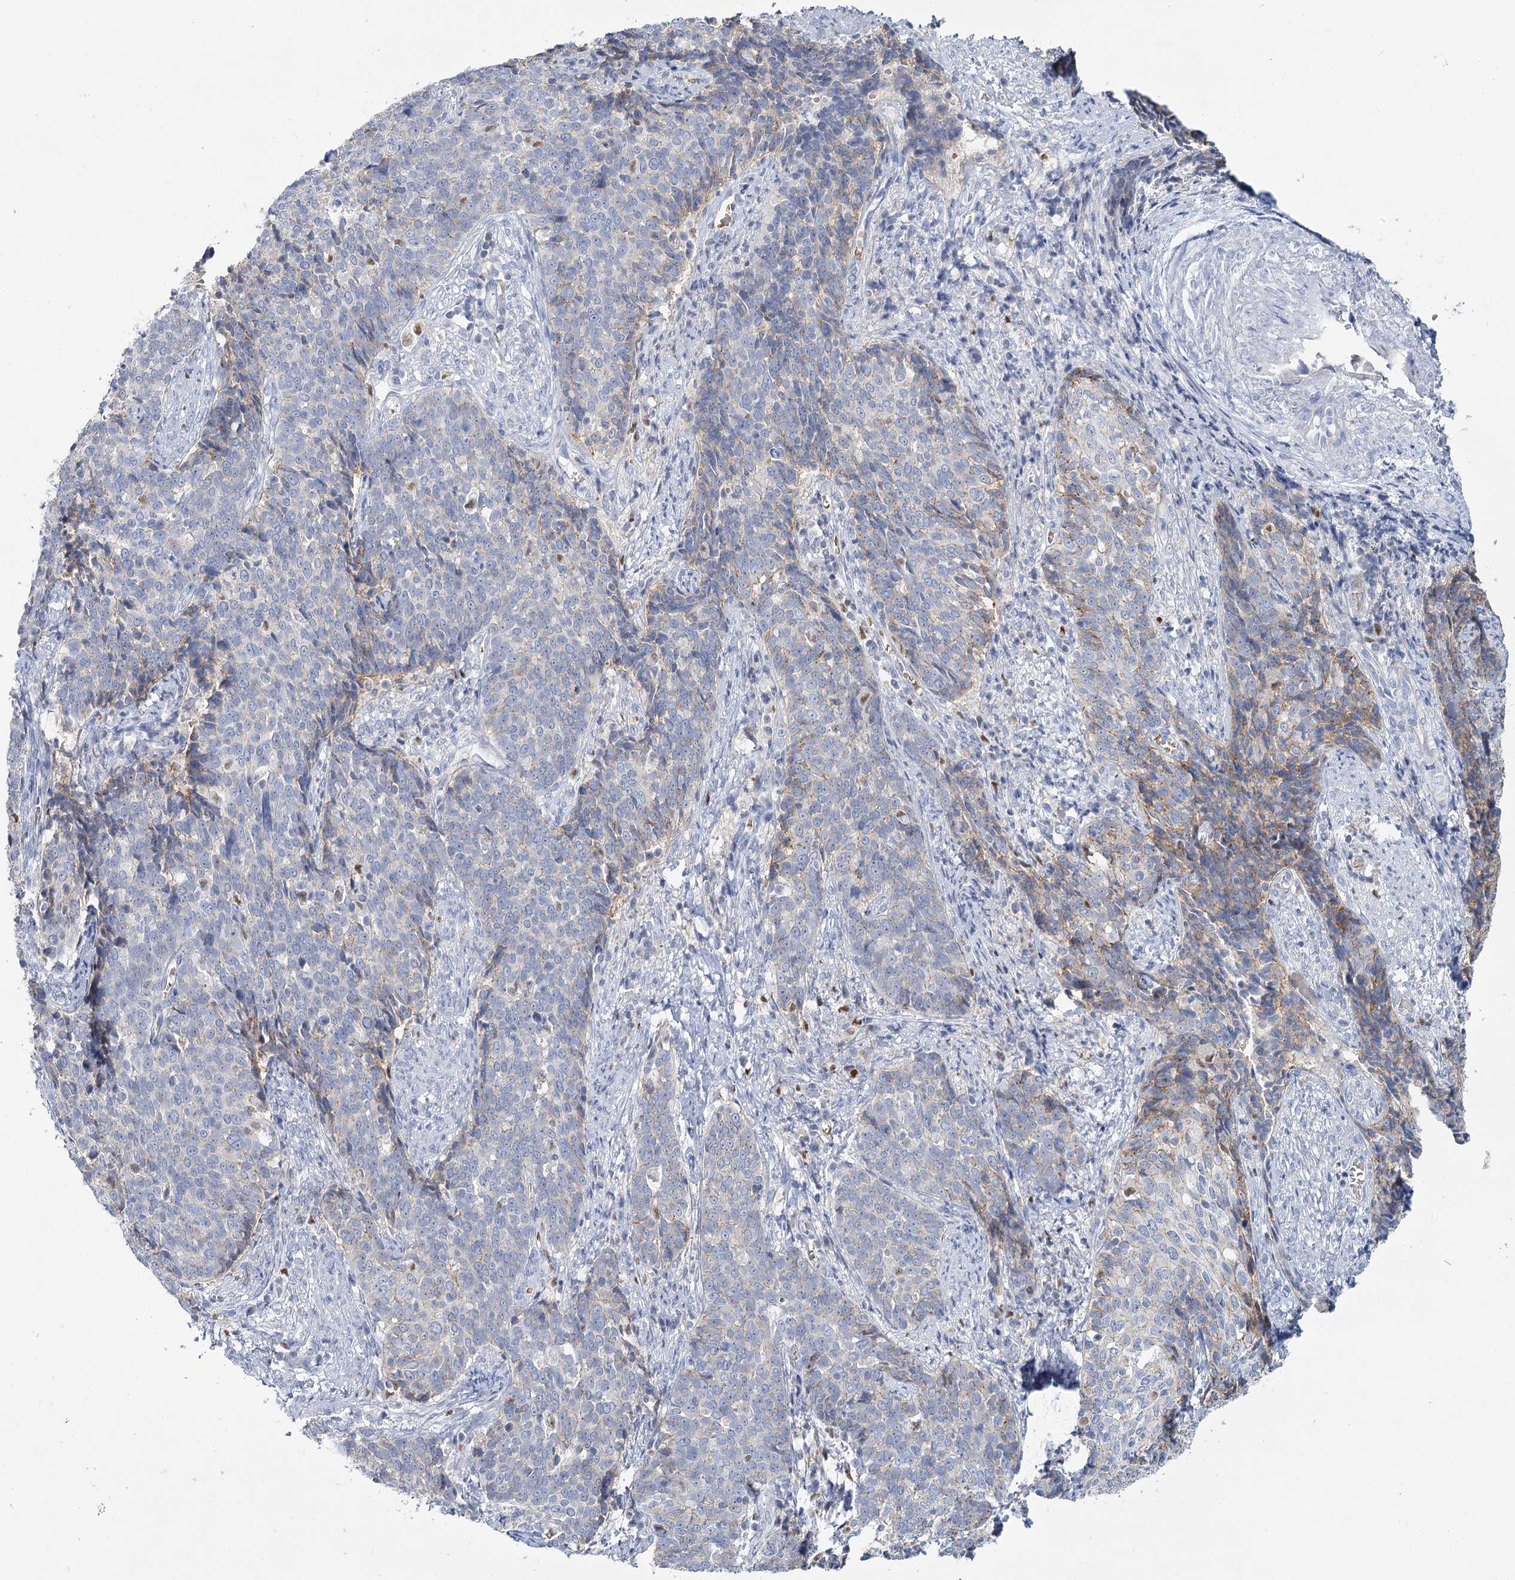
{"staining": {"intensity": "weak", "quantity": "<25%", "location": "cytoplasmic/membranous"}, "tissue": "cervical cancer", "cell_type": "Tumor cells", "image_type": "cancer", "snomed": [{"axis": "morphology", "description": "Squamous cell carcinoma, NOS"}, {"axis": "topography", "description": "Cervix"}], "caption": "Tumor cells are negative for brown protein staining in cervical cancer (squamous cell carcinoma).", "gene": "IGSF3", "patient": {"sex": "female", "age": 39}}